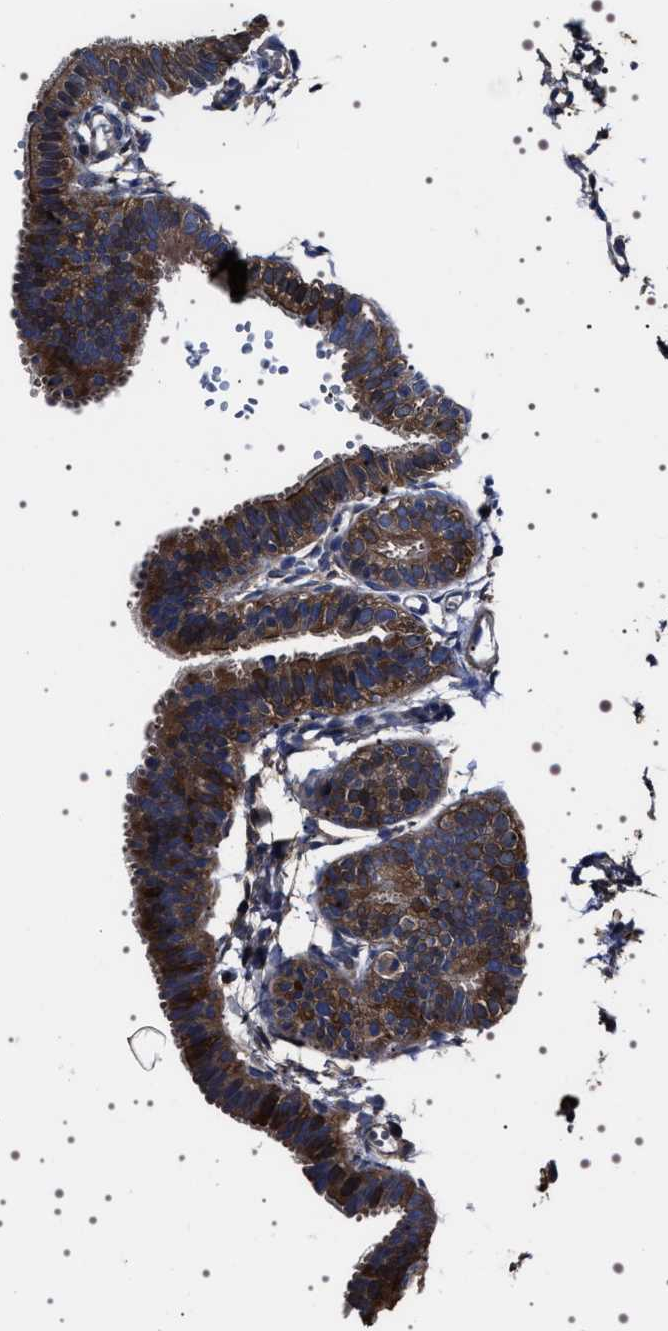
{"staining": {"intensity": "moderate", "quantity": ">75%", "location": "cytoplasmic/membranous,nuclear"}, "tissue": "fallopian tube", "cell_type": "Glandular cells", "image_type": "normal", "snomed": [{"axis": "morphology", "description": "Normal tissue, NOS"}, {"axis": "topography", "description": "Fallopian tube"}, {"axis": "topography", "description": "Placenta"}], "caption": "DAB (3,3'-diaminobenzidine) immunohistochemical staining of normal fallopian tube shows moderate cytoplasmic/membranous,nuclear protein expression in about >75% of glandular cells.", "gene": "WDR1", "patient": {"sex": "female", "age": 34}}